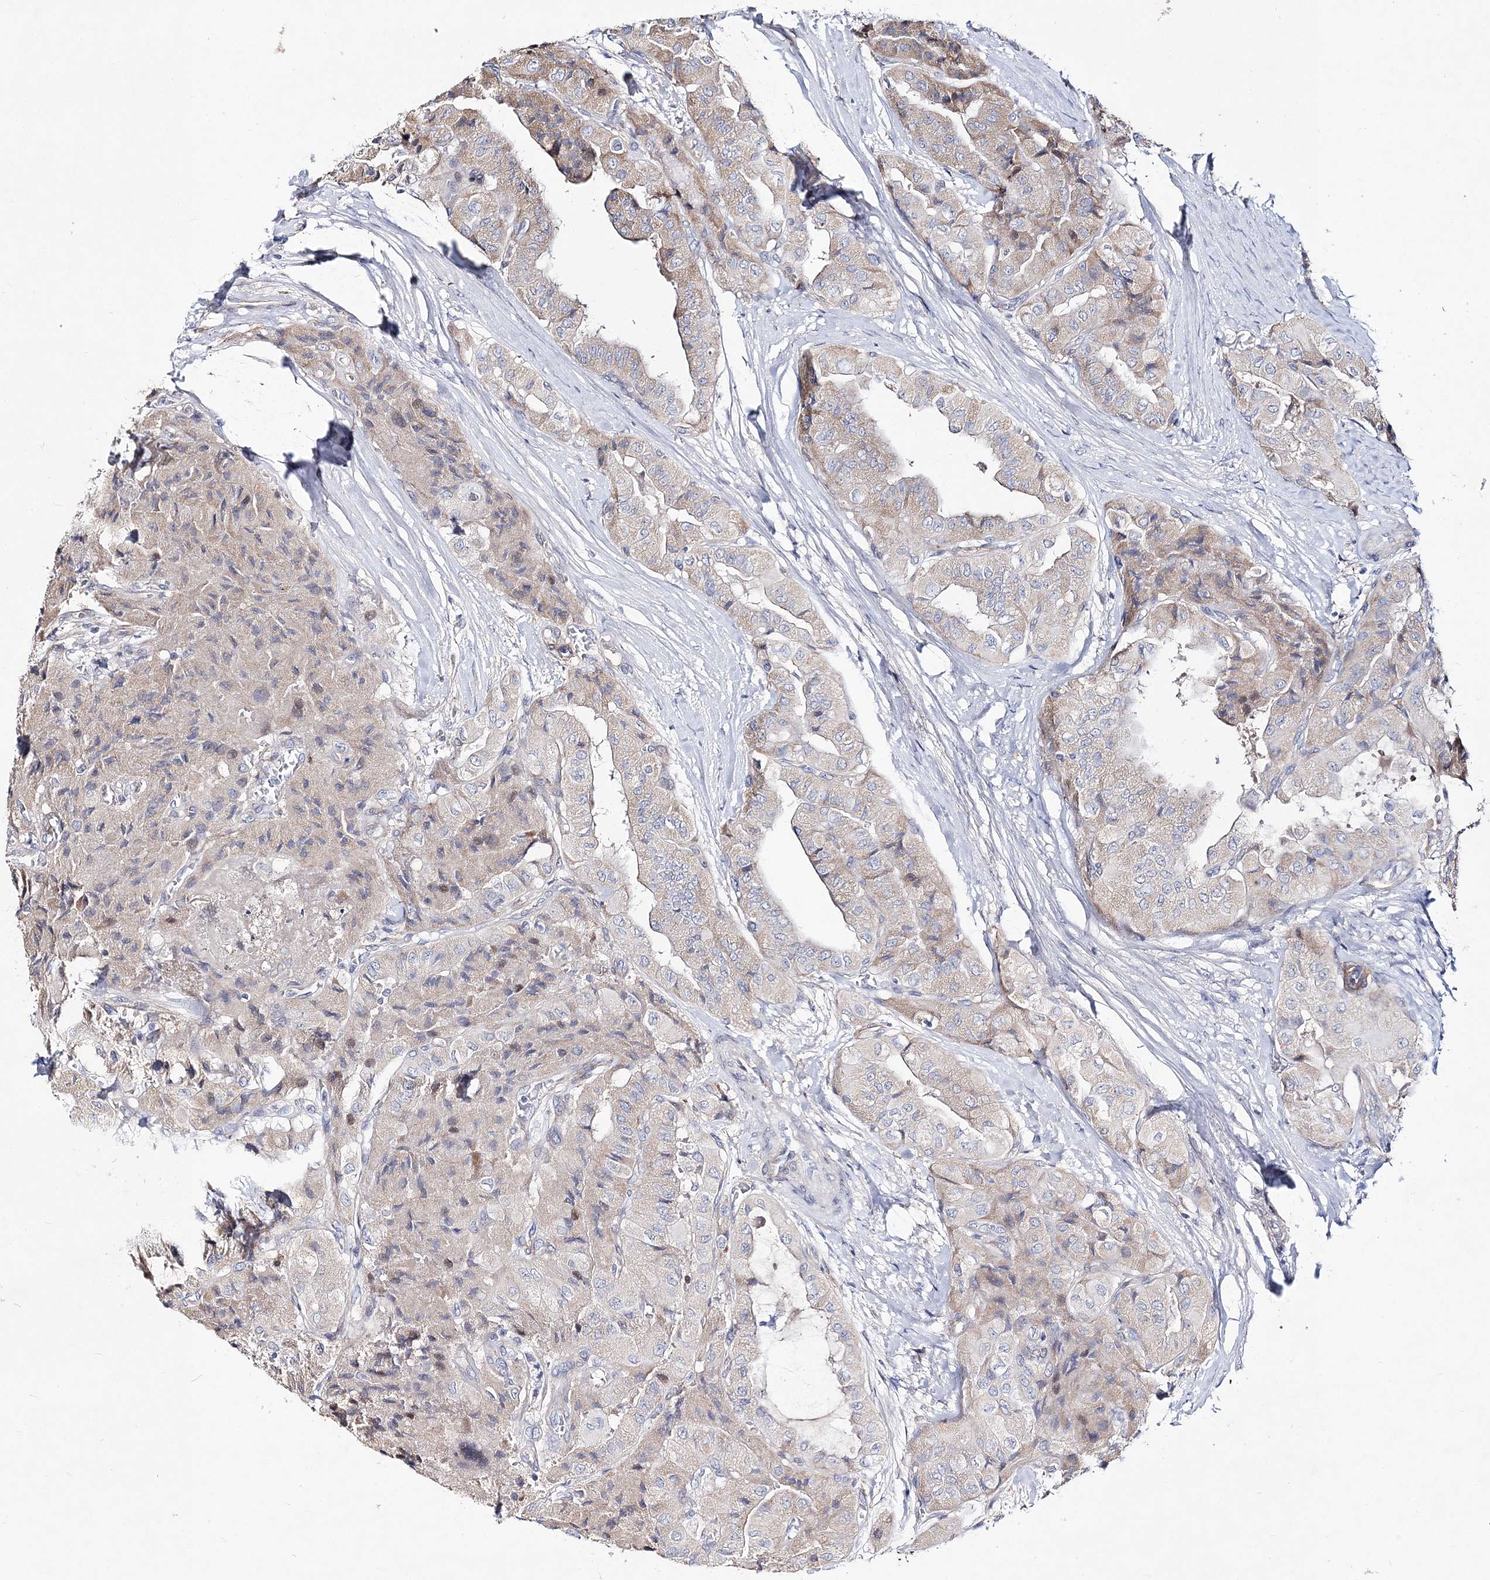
{"staining": {"intensity": "weak", "quantity": "<25%", "location": "cytoplasmic/membranous"}, "tissue": "thyroid cancer", "cell_type": "Tumor cells", "image_type": "cancer", "snomed": [{"axis": "morphology", "description": "Papillary adenocarcinoma, NOS"}, {"axis": "topography", "description": "Thyroid gland"}], "caption": "DAB (3,3'-diaminobenzidine) immunohistochemical staining of human papillary adenocarcinoma (thyroid) exhibits no significant positivity in tumor cells.", "gene": "ANO1", "patient": {"sex": "female", "age": 59}}